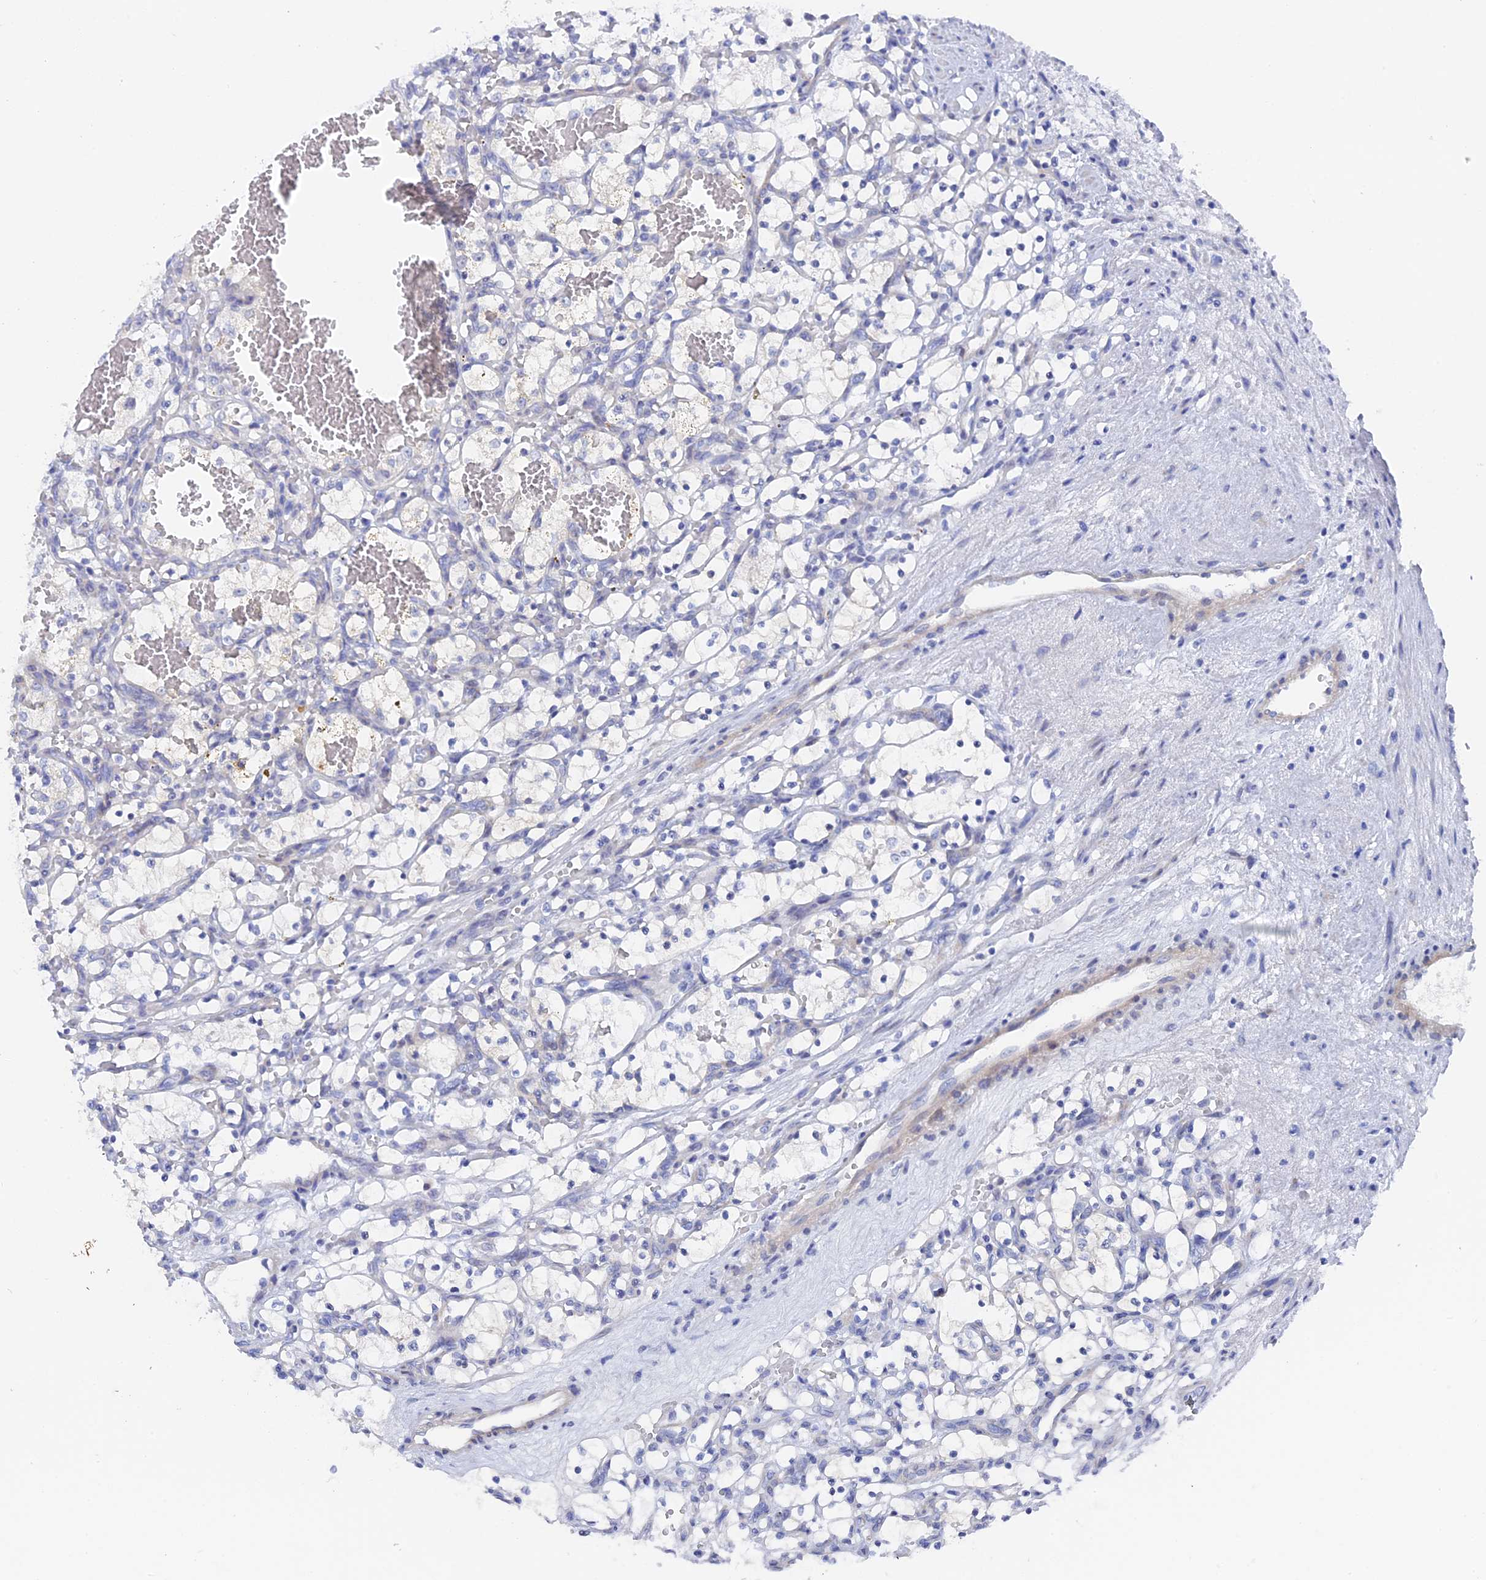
{"staining": {"intensity": "negative", "quantity": "none", "location": "none"}, "tissue": "renal cancer", "cell_type": "Tumor cells", "image_type": "cancer", "snomed": [{"axis": "morphology", "description": "Adenocarcinoma, NOS"}, {"axis": "topography", "description": "Kidney"}], "caption": "This is a histopathology image of IHC staining of renal cancer, which shows no expression in tumor cells.", "gene": "DACT3", "patient": {"sex": "female", "age": 69}}